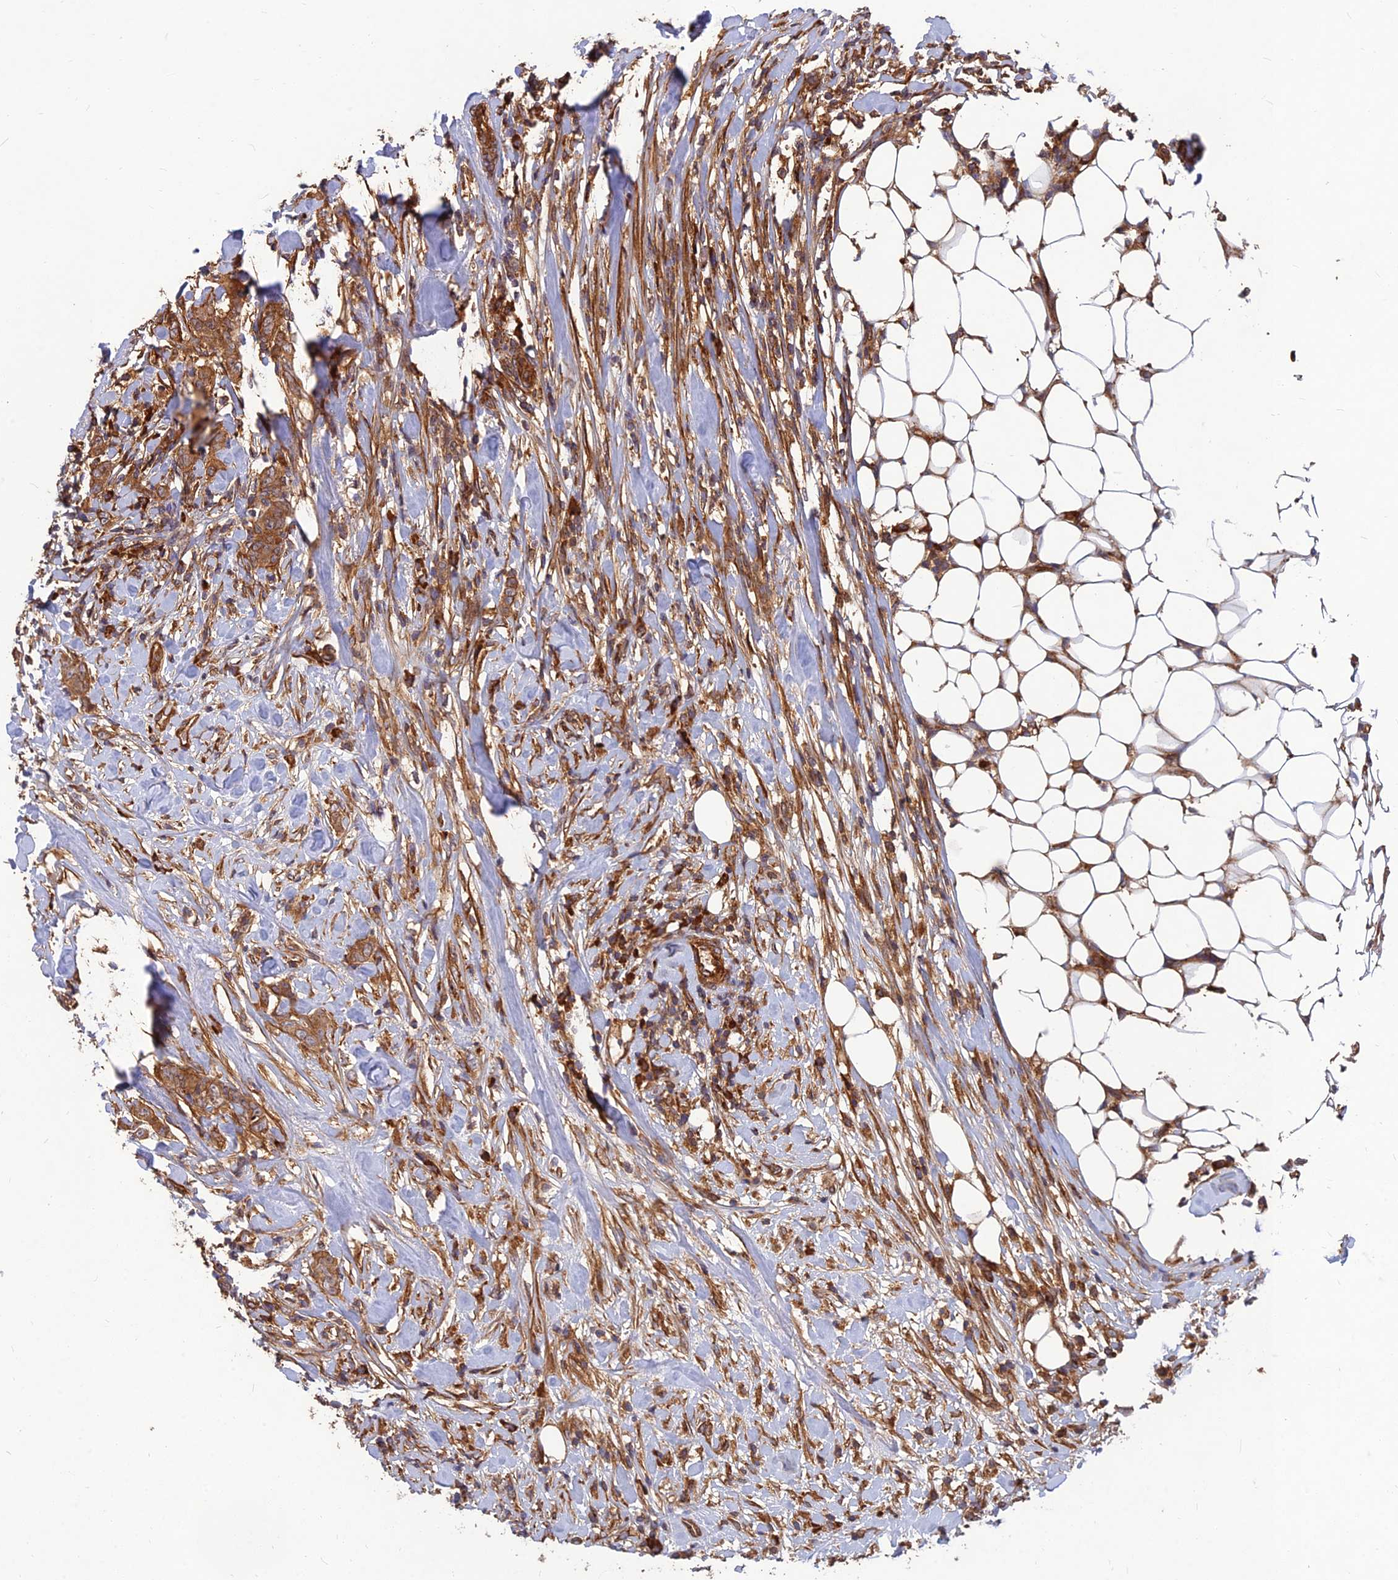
{"staining": {"intensity": "moderate", "quantity": ">75%", "location": "cytoplasmic/membranous"}, "tissue": "breast cancer", "cell_type": "Tumor cells", "image_type": "cancer", "snomed": [{"axis": "morphology", "description": "Duct carcinoma"}, {"axis": "topography", "description": "Breast"}], "caption": "Immunohistochemistry of human breast cancer (infiltrating ductal carcinoma) demonstrates medium levels of moderate cytoplasmic/membranous positivity in about >75% of tumor cells. Nuclei are stained in blue.", "gene": "RELCH", "patient": {"sex": "female", "age": 40}}